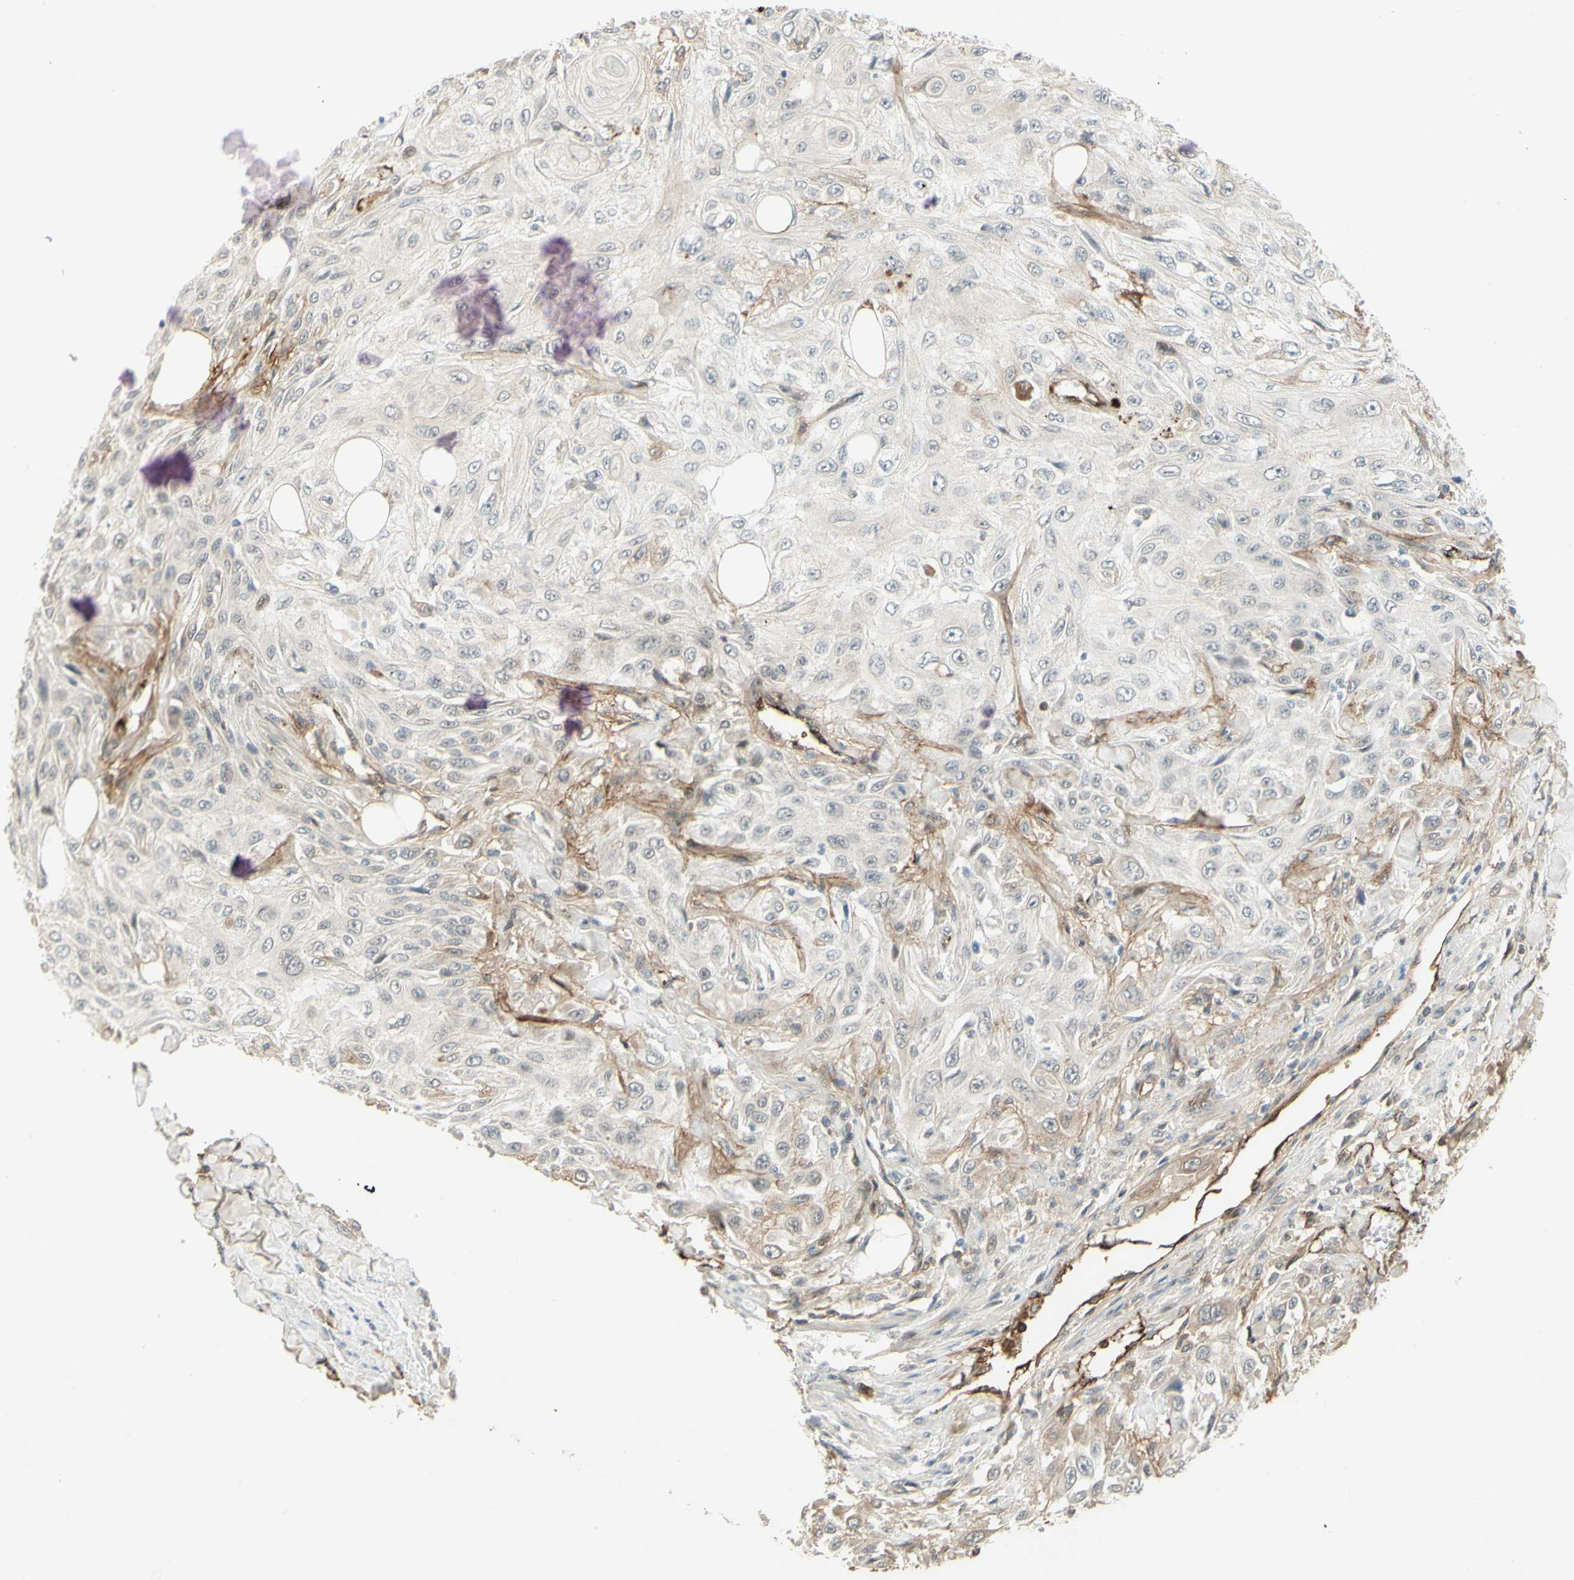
{"staining": {"intensity": "weak", "quantity": "<25%", "location": "cytoplasmic/membranous"}, "tissue": "skin cancer", "cell_type": "Tumor cells", "image_type": "cancer", "snomed": [{"axis": "morphology", "description": "Squamous cell carcinoma, NOS"}, {"axis": "topography", "description": "Skin"}], "caption": "The IHC histopathology image has no significant expression in tumor cells of skin squamous cell carcinoma tissue.", "gene": "ANGPT2", "patient": {"sex": "male", "age": 75}}